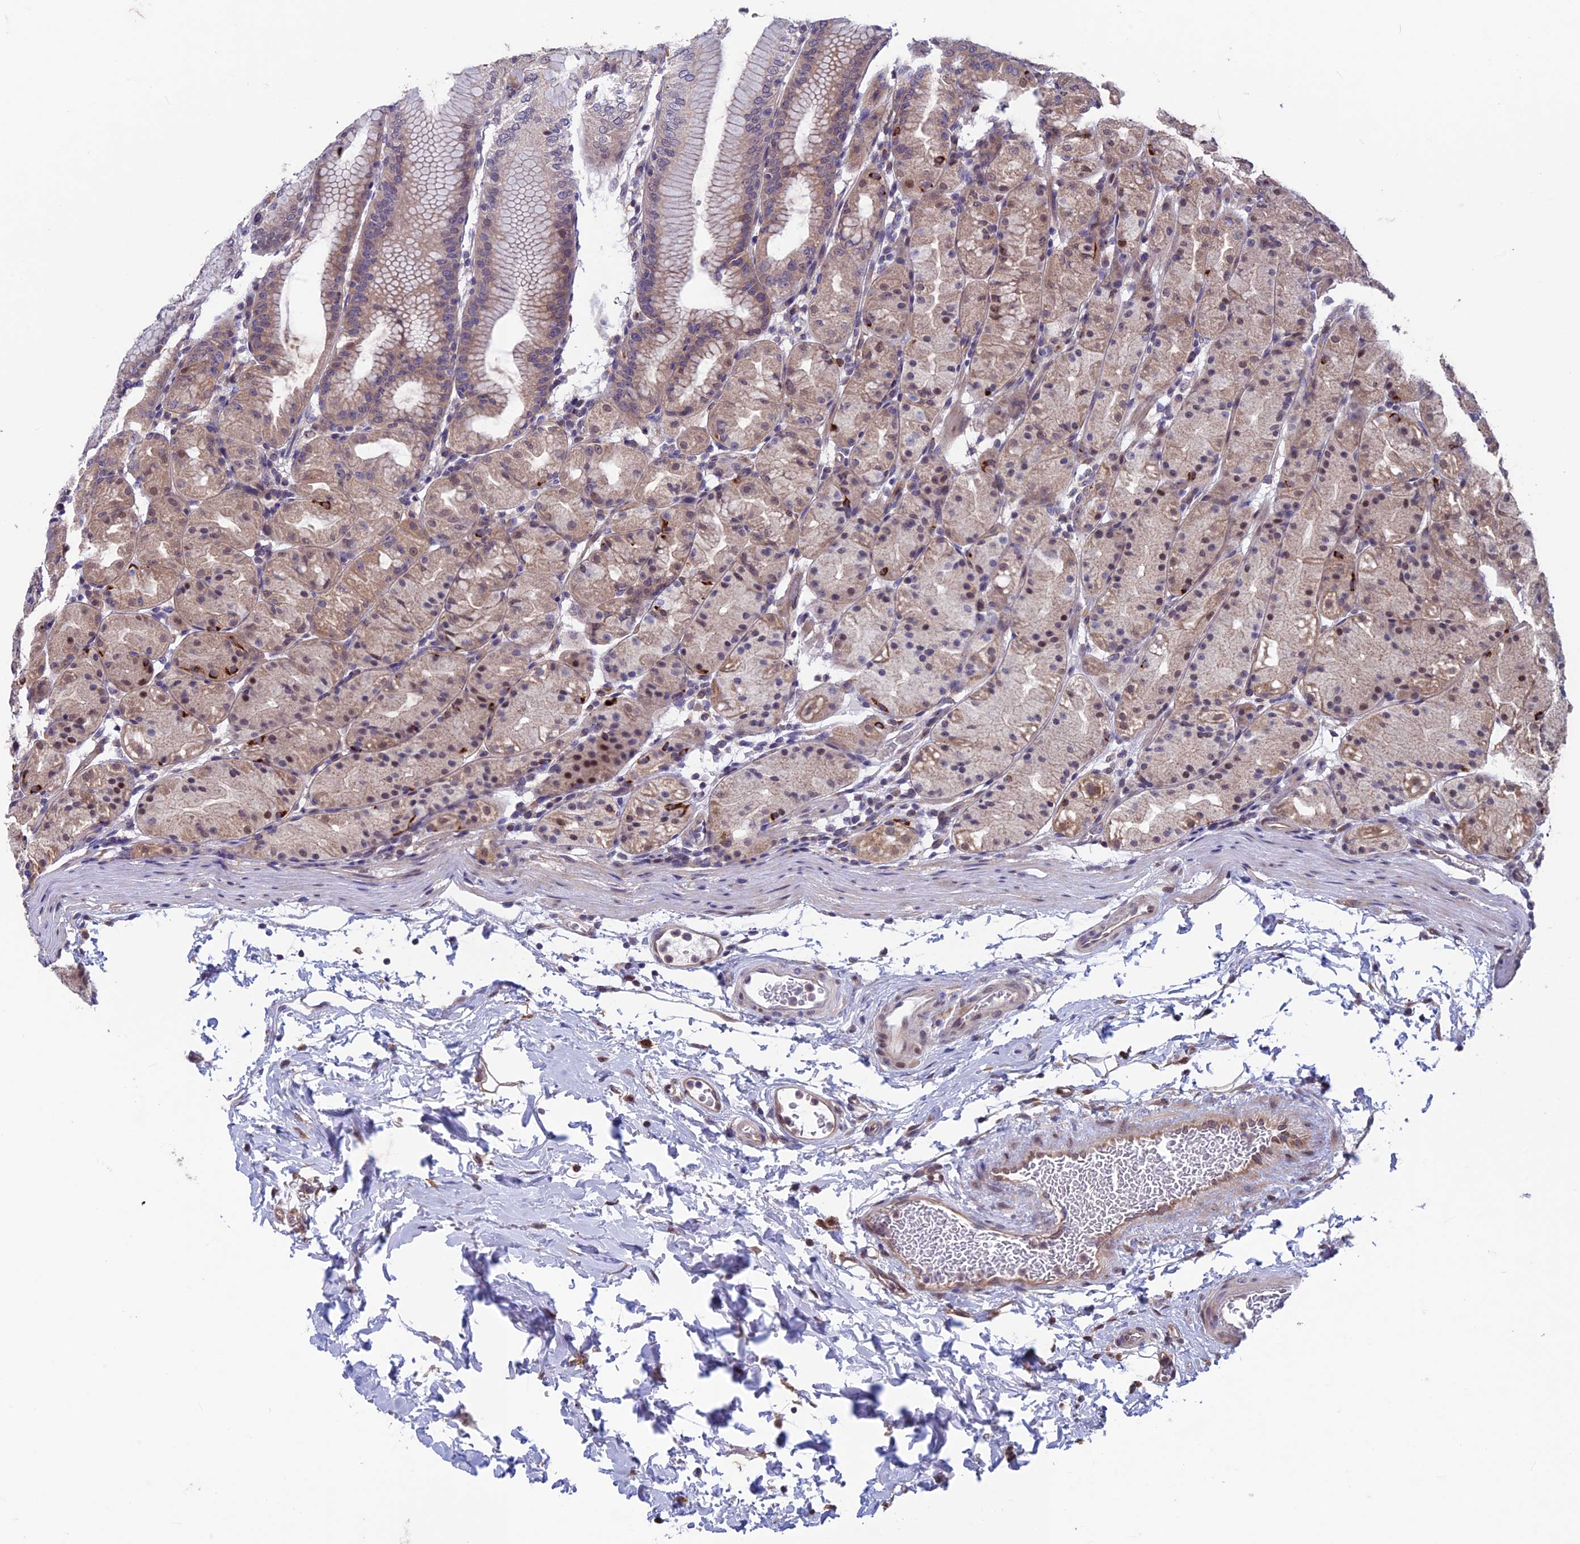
{"staining": {"intensity": "moderate", "quantity": "25%-75%", "location": "cytoplasmic/membranous,nuclear"}, "tissue": "stomach", "cell_type": "Glandular cells", "image_type": "normal", "snomed": [{"axis": "morphology", "description": "Normal tissue, NOS"}, {"axis": "topography", "description": "Stomach, upper"}], "caption": "Normal stomach displays moderate cytoplasmic/membranous,nuclear positivity in approximately 25%-75% of glandular cells.", "gene": "MAST2", "patient": {"sex": "male", "age": 48}}